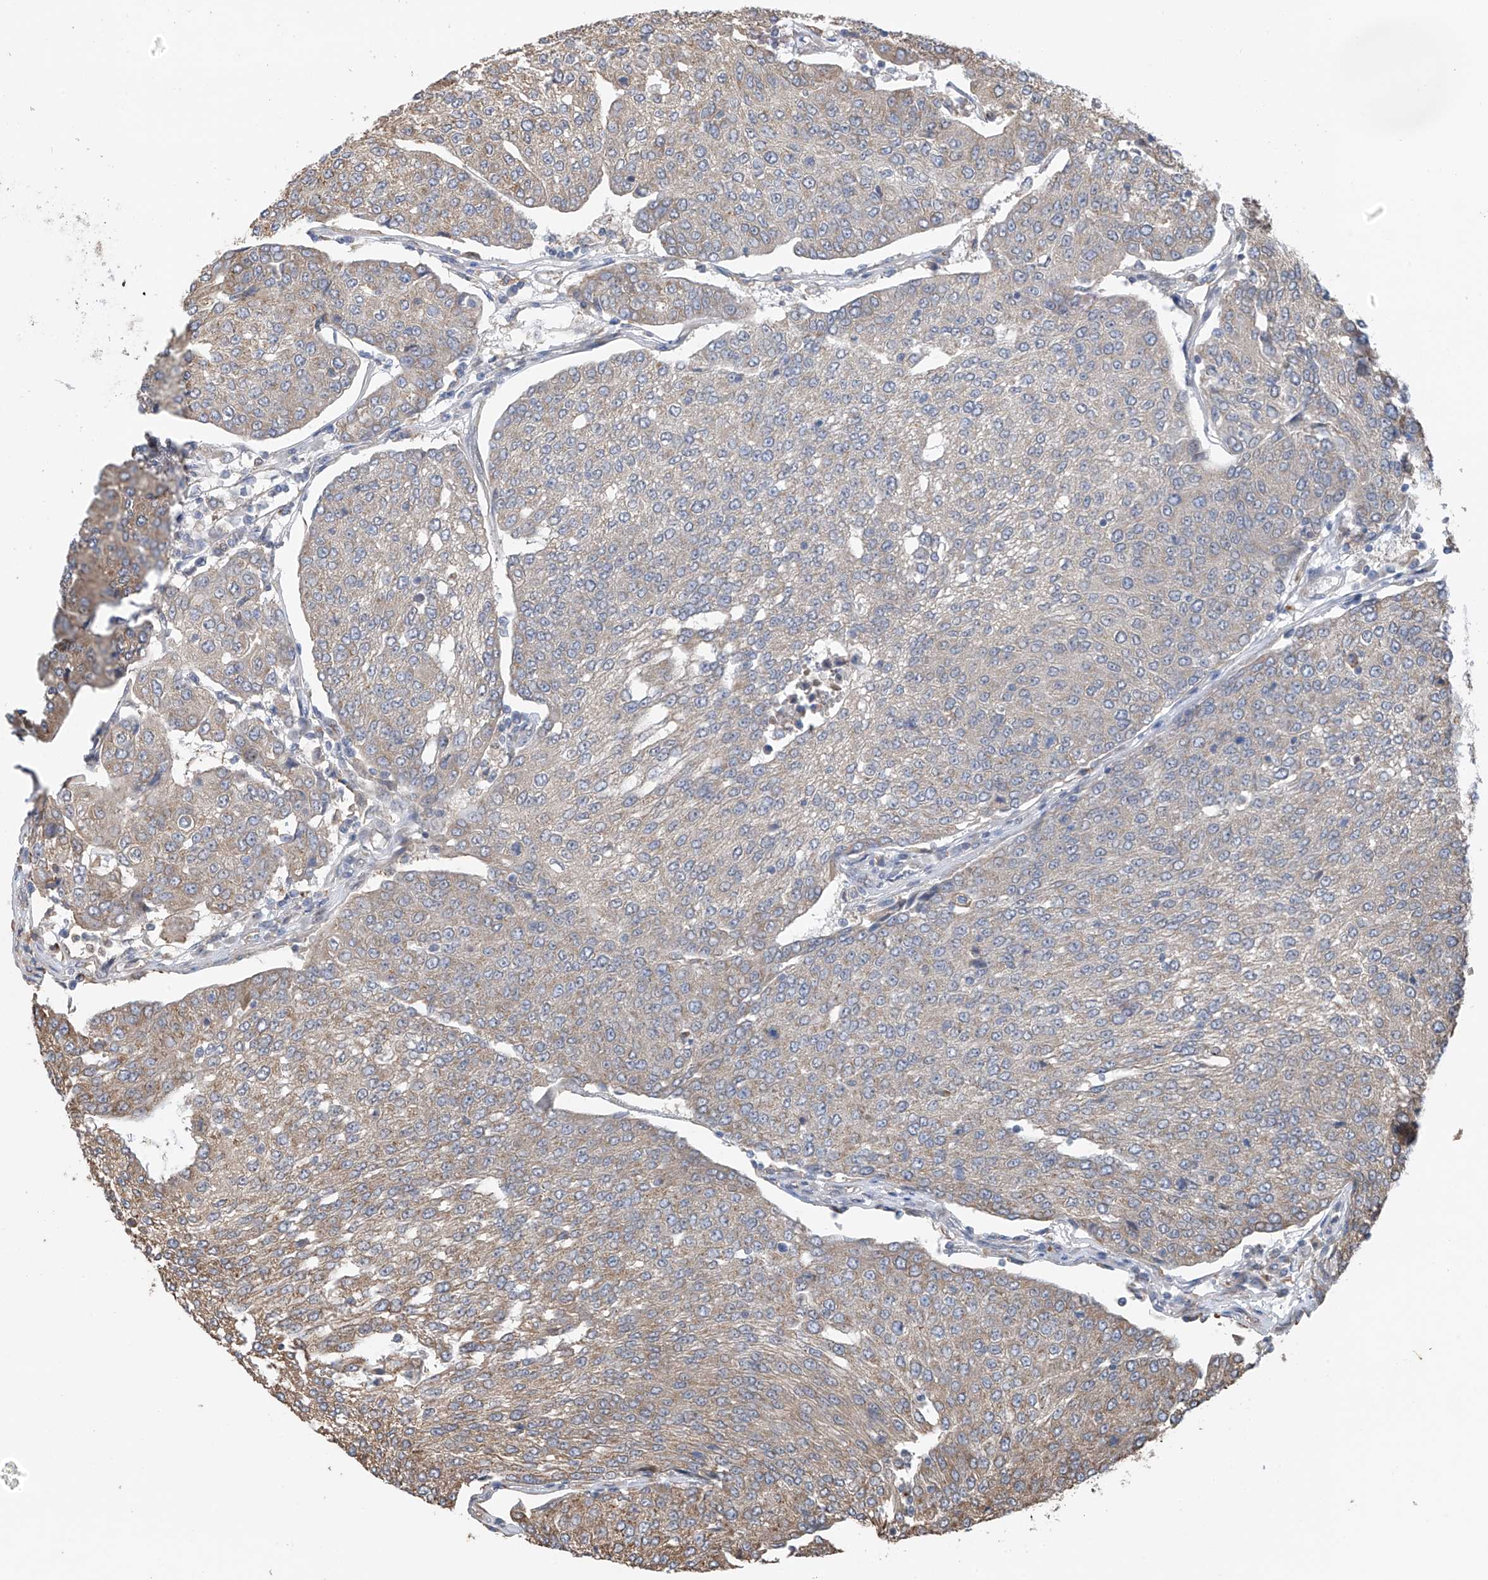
{"staining": {"intensity": "weak", "quantity": "25%-75%", "location": "cytoplasmic/membranous"}, "tissue": "urothelial cancer", "cell_type": "Tumor cells", "image_type": "cancer", "snomed": [{"axis": "morphology", "description": "Urothelial carcinoma, High grade"}, {"axis": "topography", "description": "Urinary bladder"}], "caption": "About 25%-75% of tumor cells in human high-grade urothelial carcinoma exhibit weak cytoplasmic/membranous protein positivity as visualized by brown immunohistochemical staining.", "gene": "ZNF189", "patient": {"sex": "female", "age": 85}}